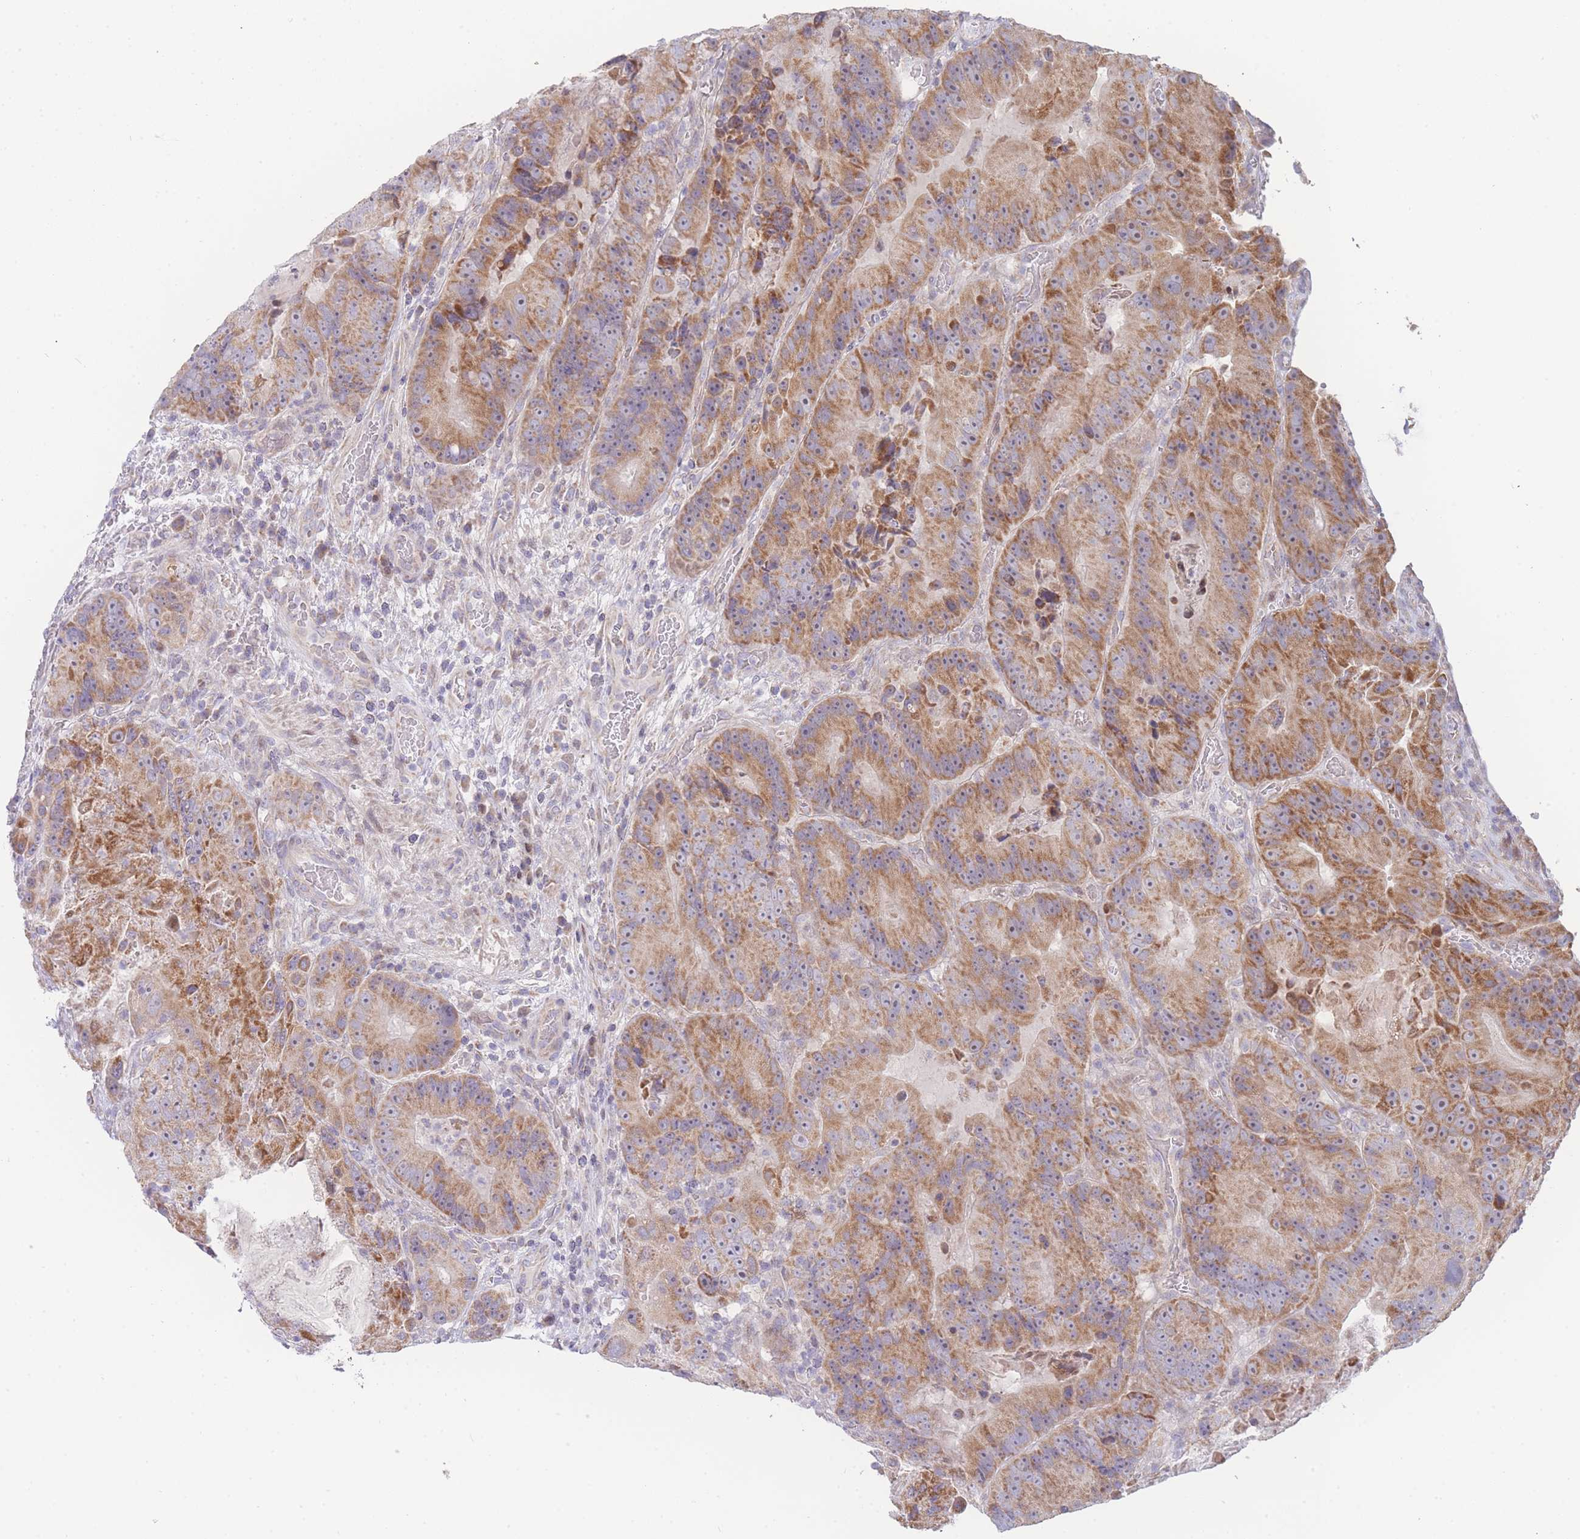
{"staining": {"intensity": "moderate", "quantity": ">75%", "location": "cytoplasmic/membranous"}, "tissue": "colorectal cancer", "cell_type": "Tumor cells", "image_type": "cancer", "snomed": [{"axis": "morphology", "description": "Adenocarcinoma, NOS"}, {"axis": "topography", "description": "Colon"}], "caption": "The photomicrograph reveals immunohistochemical staining of colorectal cancer. There is moderate cytoplasmic/membranous expression is present in approximately >75% of tumor cells. (DAB (3,3'-diaminobenzidine) IHC with brightfield microscopy, high magnification).", "gene": "GPAM", "patient": {"sex": "female", "age": 86}}